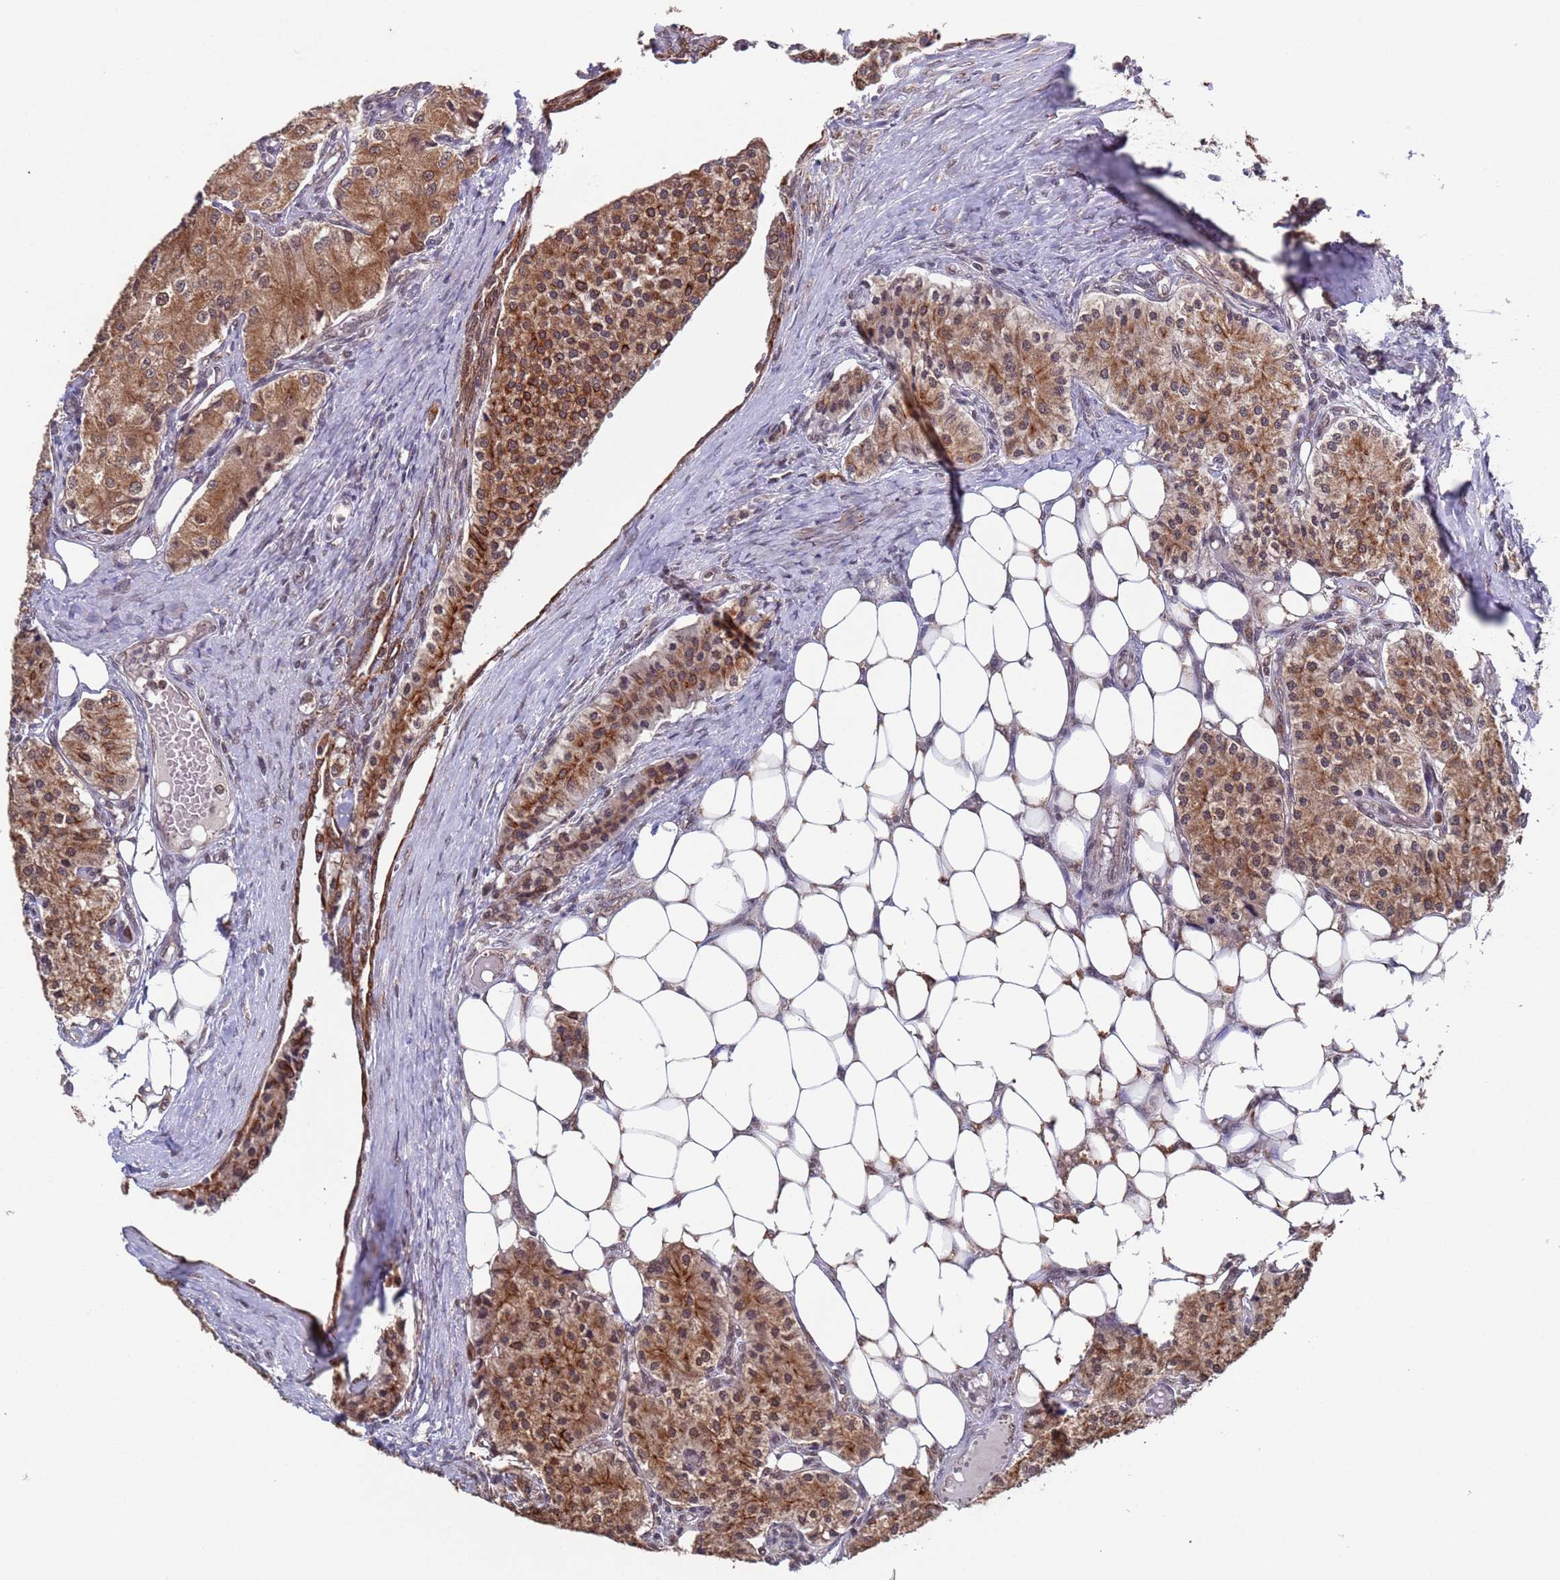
{"staining": {"intensity": "moderate", "quantity": ">75%", "location": "cytoplasmic/membranous"}, "tissue": "carcinoid", "cell_type": "Tumor cells", "image_type": "cancer", "snomed": [{"axis": "morphology", "description": "Carcinoid, malignant, NOS"}, {"axis": "topography", "description": "Colon"}], "caption": "This is a photomicrograph of immunohistochemistry (IHC) staining of carcinoid (malignant), which shows moderate staining in the cytoplasmic/membranous of tumor cells.", "gene": "FUBP3", "patient": {"sex": "female", "age": 52}}